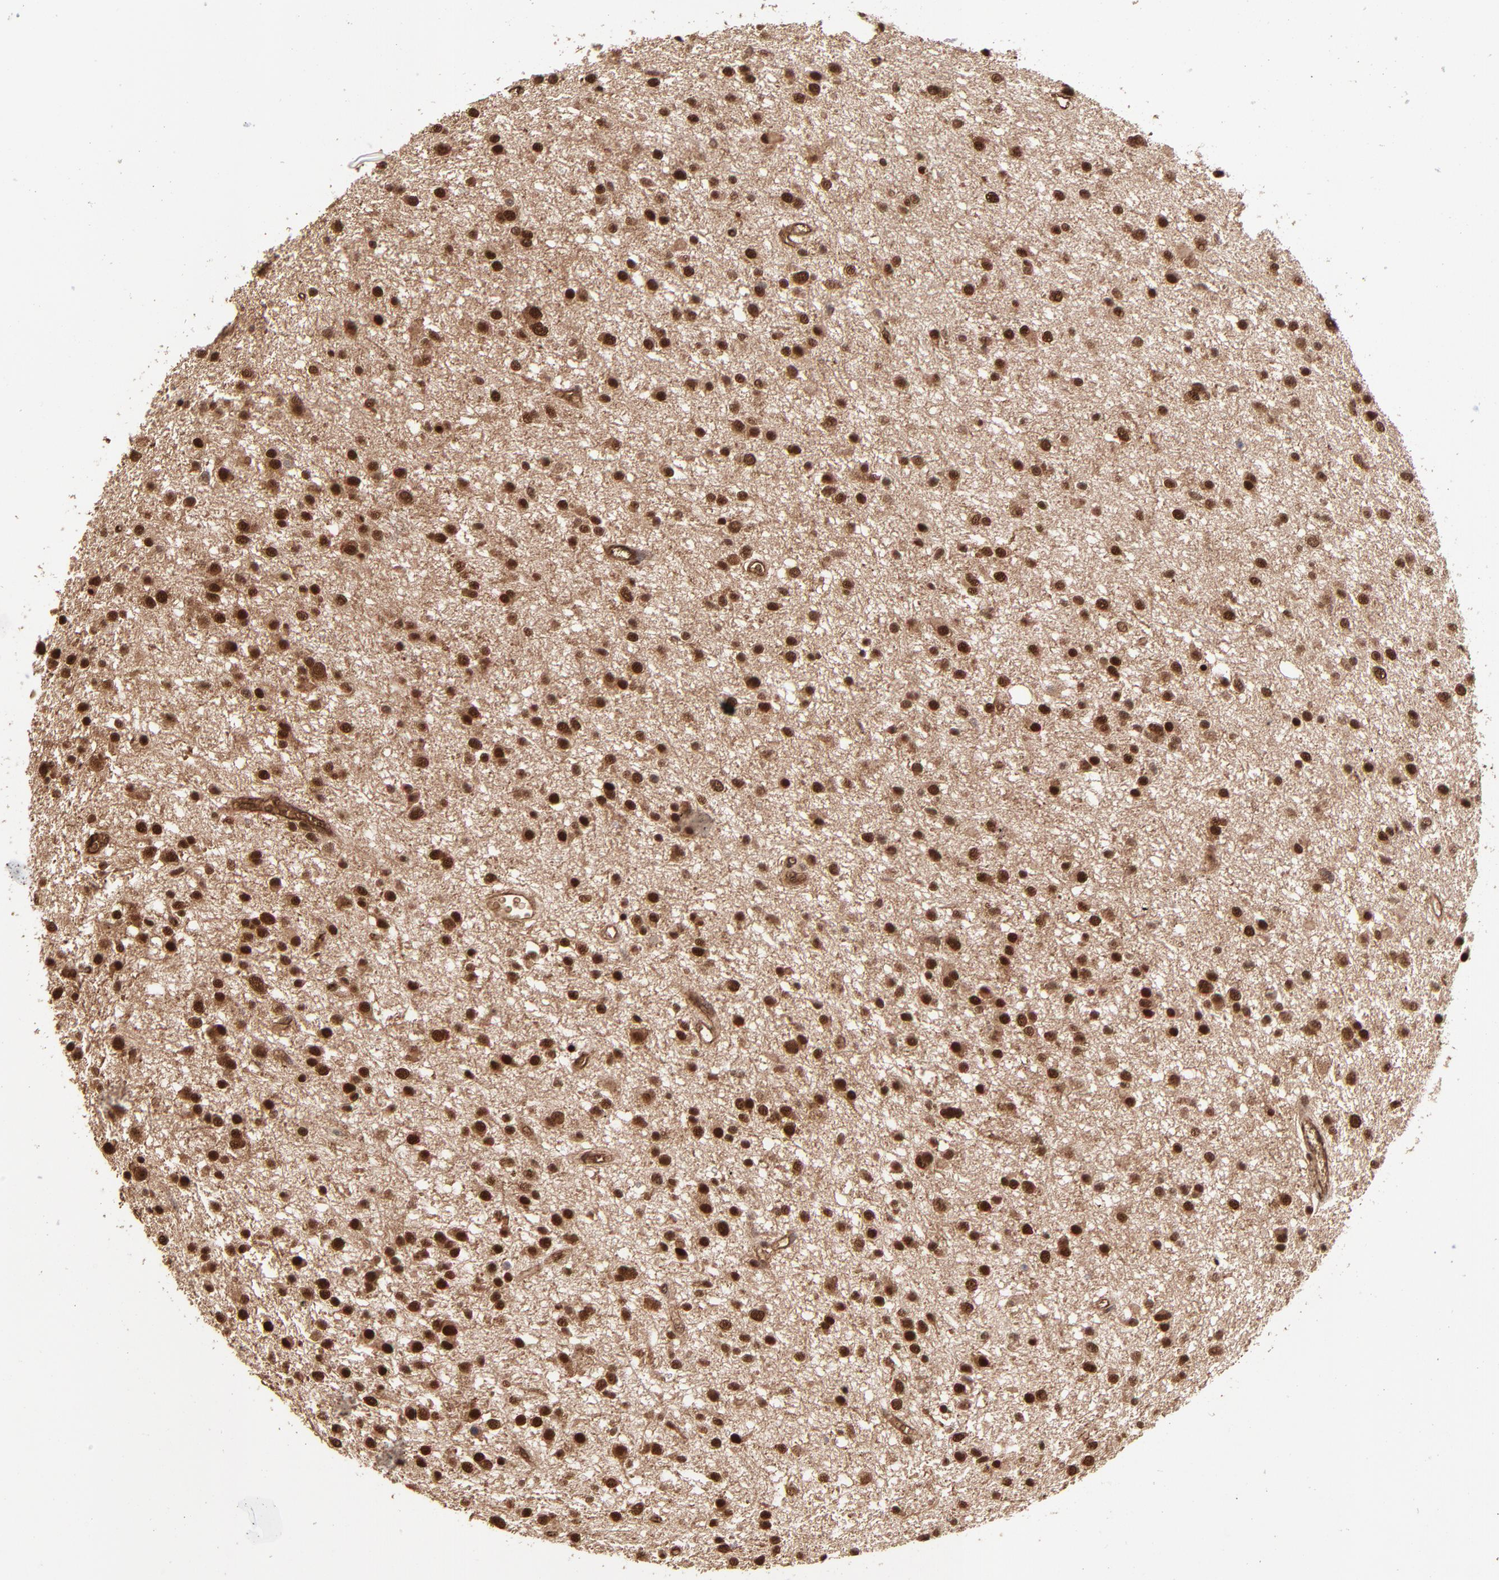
{"staining": {"intensity": "strong", "quantity": ">75%", "location": "nuclear"}, "tissue": "glioma", "cell_type": "Tumor cells", "image_type": "cancer", "snomed": [{"axis": "morphology", "description": "Glioma, malignant, Low grade"}, {"axis": "topography", "description": "Brain"}], "caption": "Glioma stained with a protein marker demonstrates strong staining in tumor cells.", "gene": "PSMD14", "patient": {"sex": "female", "age": 36}}